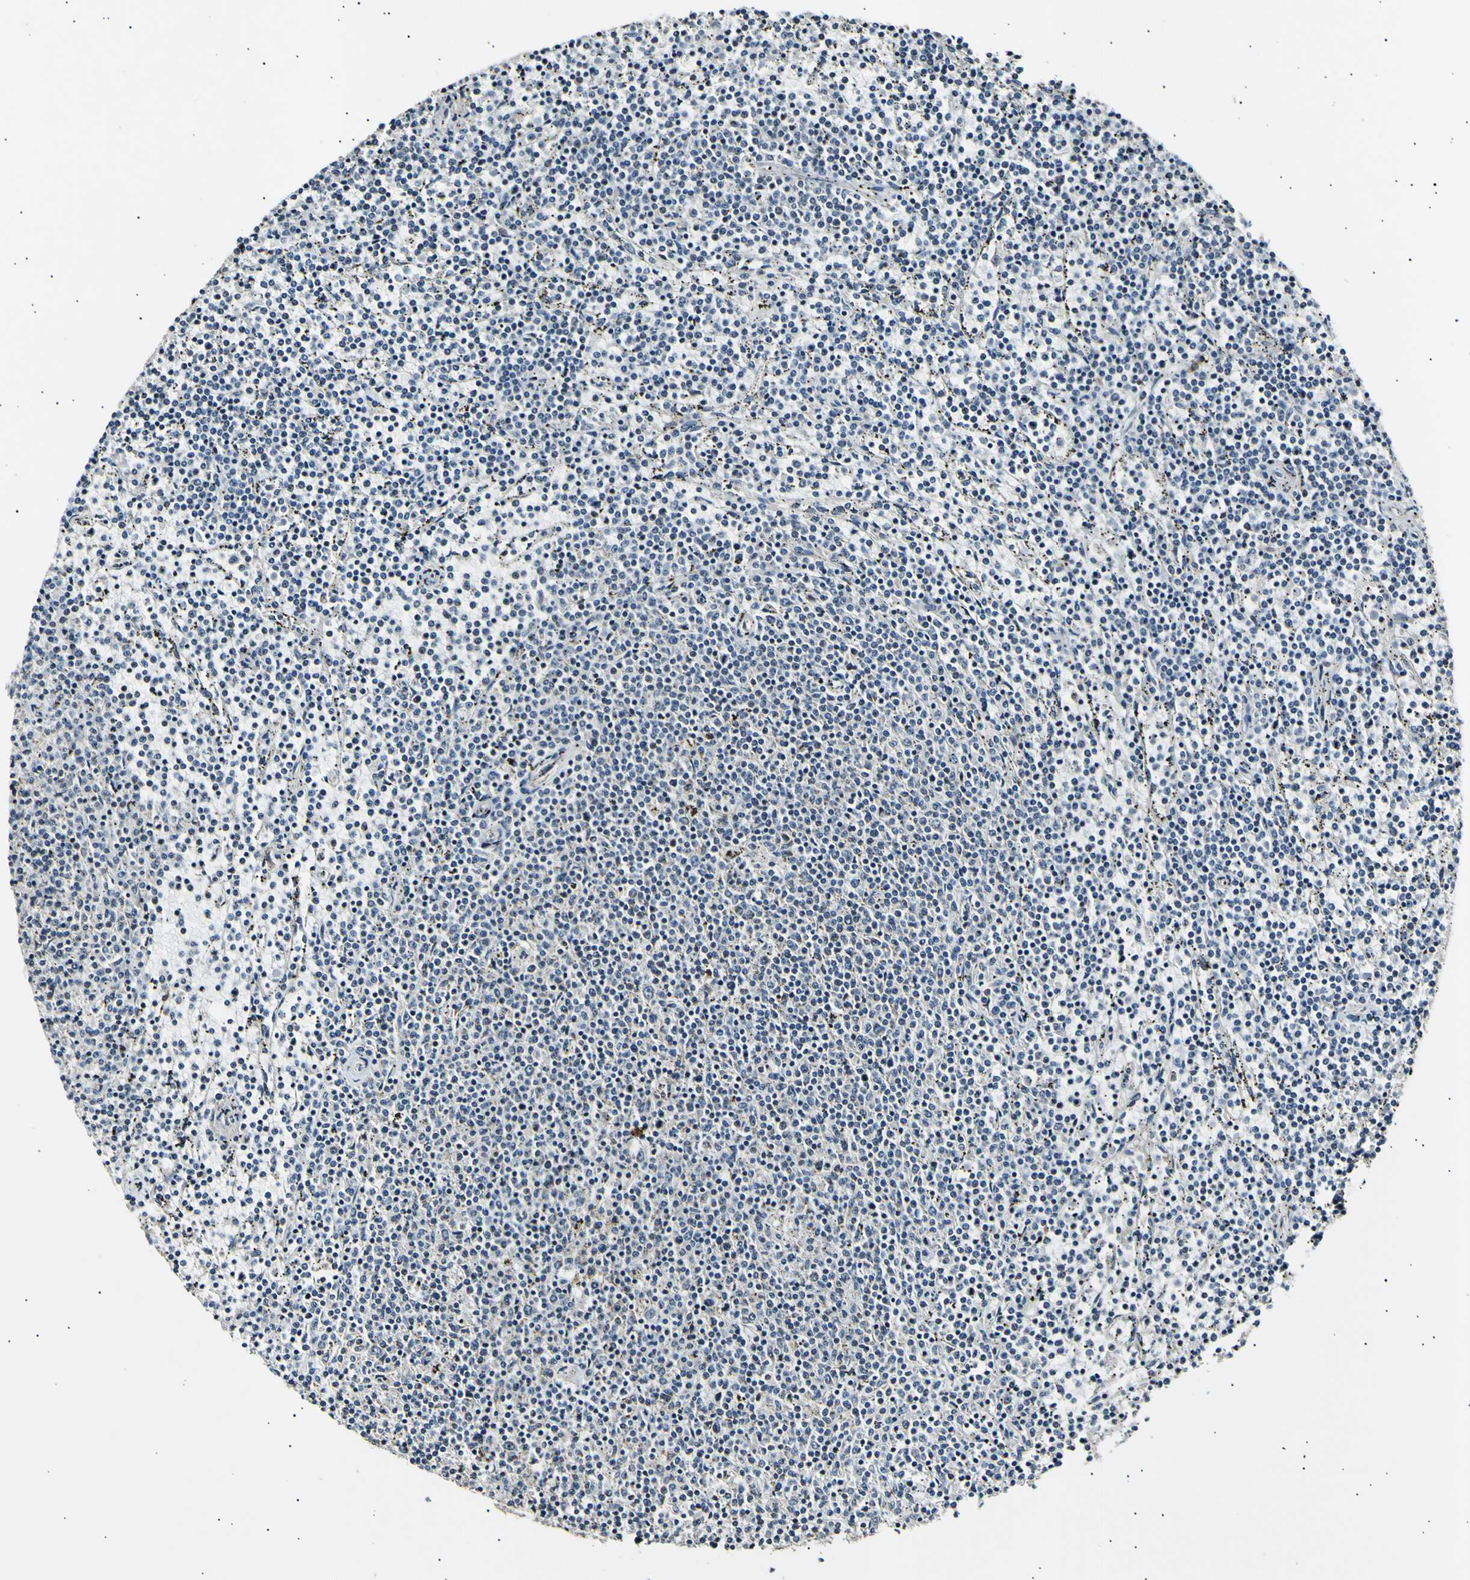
{"staining": {"intensity": "negative", "quantity": "none", "location": "none"}, "tissue": "lymphoma", "cell_type": "Tumor cells", "image_type": "cancer", "snomed": [{"axis": "morphology", "description": "Malignant lymphoma, non-Hodgkin's type, Low grade"}, {"axis": "topography", "description": "Spleen"}], "caption": "There is no significant staining in tumor cells of lymphoma.", "gene": "ITGA6", "patient": {"sex": "female", "age": 50}}